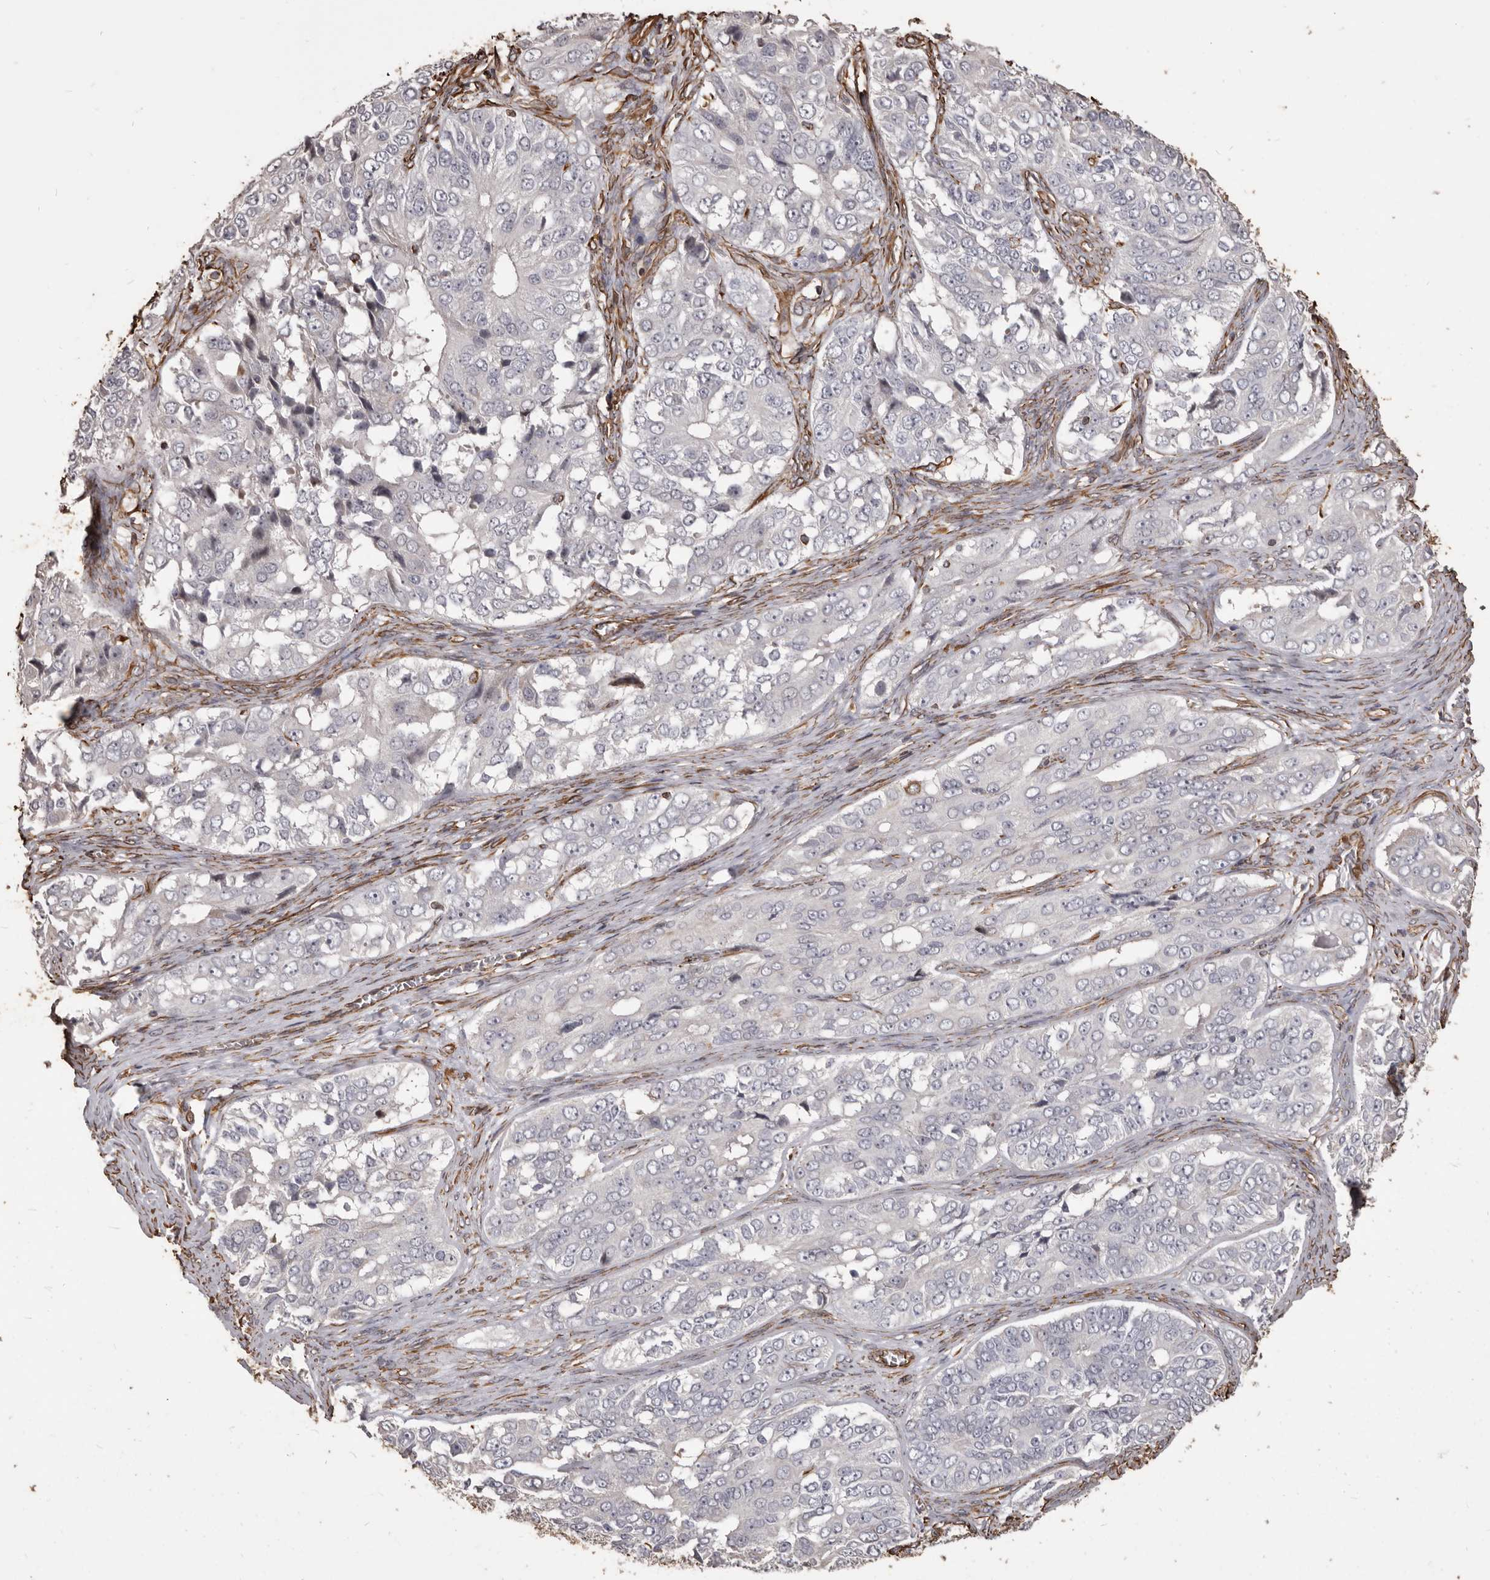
{"staining": {"intensity": "negative", "quantity": "none", "location": "none"}, "tissue": "ovarian cancer", "cell_type": "Tumor cells", "image_type": "cancer", "snomed": [{"axis": "morphology", "description": "Carcinoma, endometroid"}, {"axis": "topography", "description": "Ovary"}], "caption": "Tumor cells show no significant staining in ovarian cancer.", "gene": "MTURN", "patient": {"sex": "female", "age": 51}}